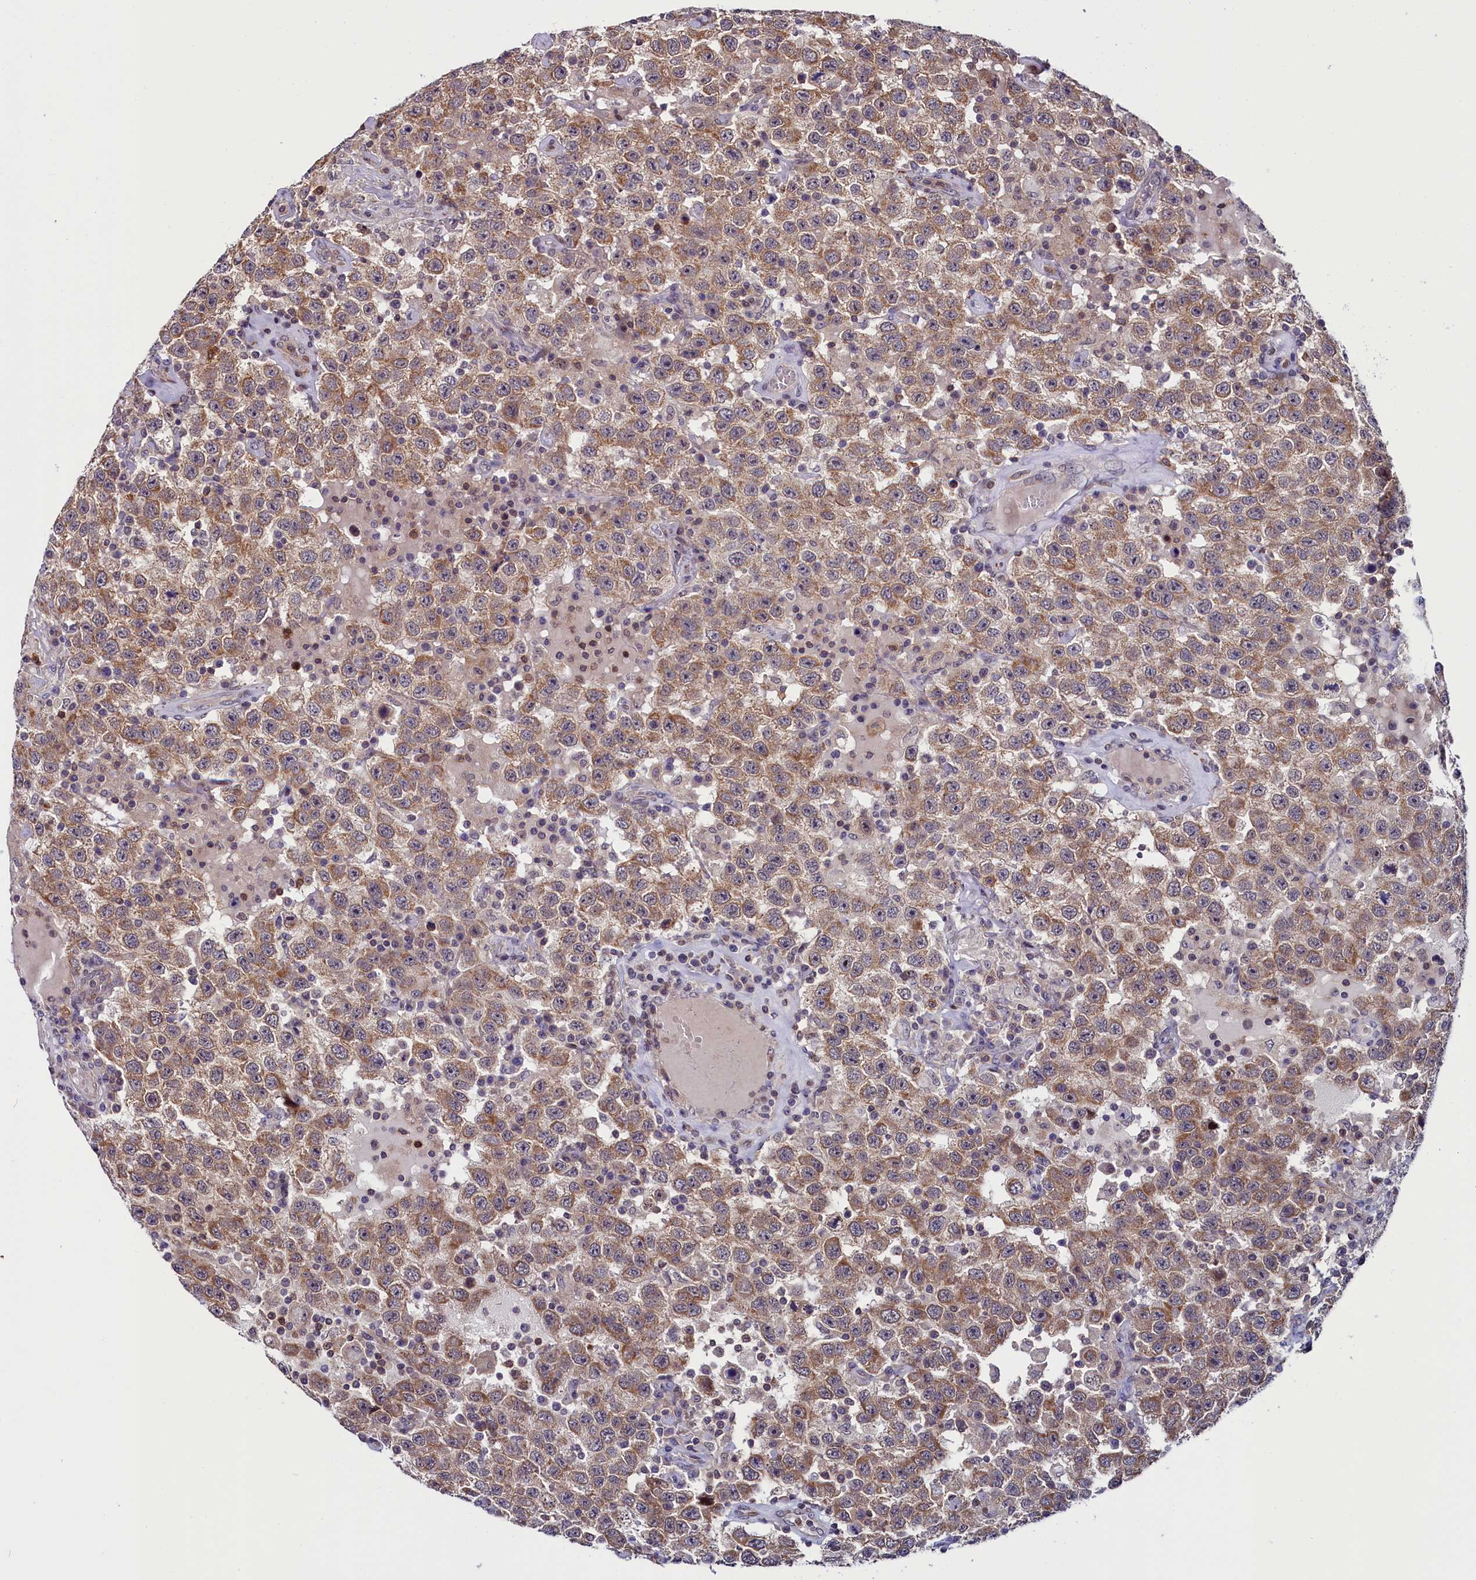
{"staining": {"intensity": "moderate", "quantity": ">75%", "location": "cytoplasmic/membranous"}, "tissue": "testis cancer", "cell_type": "Tumor cells", "image_type": "cancer", "snomed": [{"axis": "morphology", "description": "Seminoma, NOS"}, {"axis": "topography", "description": "Testis"}], "caption": "Tumor cells reveal moderate cytoplasmic/membranous positivity in approximately >75% of cells in seminoma (testis). Ihc stains the protein of interest in brown and the nuclei are stained blue.", "gene": "CIAPIN1", "patient": {"sex": "male", "age": 41}}